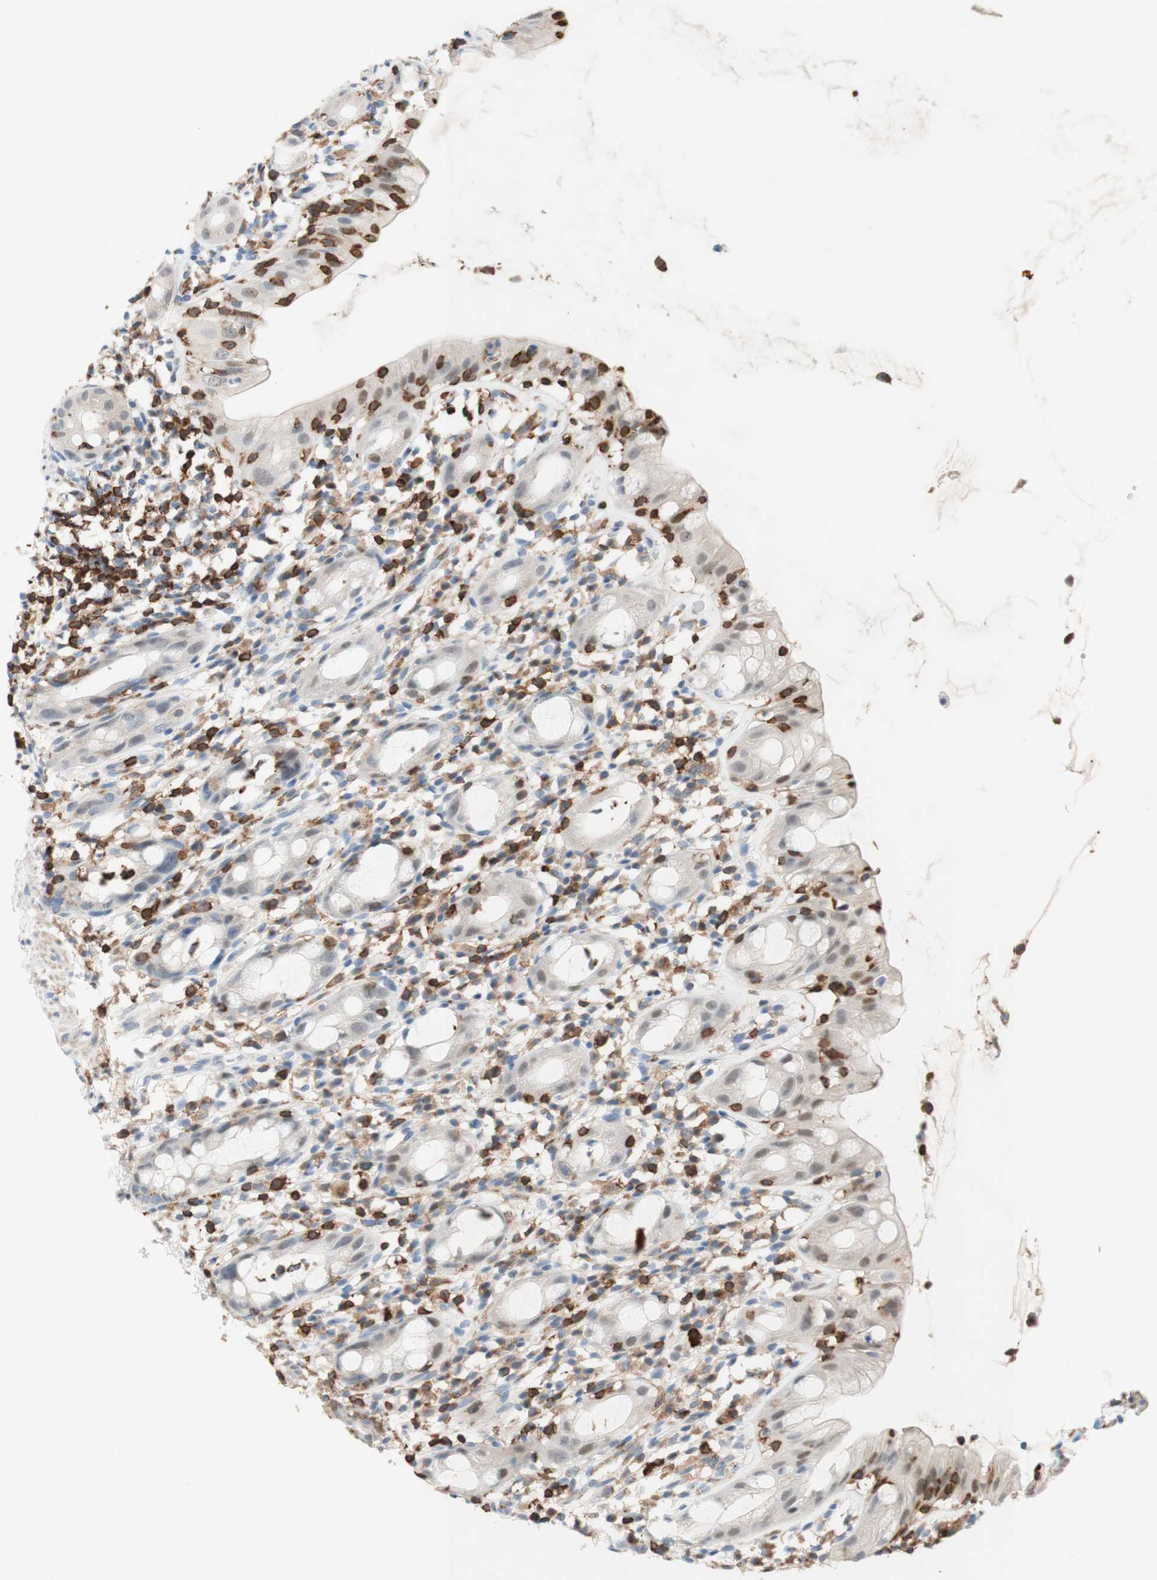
{"staining": {"intensity": "moderate", "quantity": "25%-75%", "location": "cytoplasmic/membranous,nuclear"}, "tissue": "rectum", "cell_type": "Glandular cells", "image_type": "normal", "snomed": [{"axis": "morphology", "description": "Normal tissue, NOS"}, {"axis": "topography", "description": "Rectum"}], "caption": "Approximately 25%-75% of glandular cells in normal human rectum reveal moderate cytoplasmic/membranous,nuclear protein positivity as visualized by brown immunohistochemical staining.", "gene": "SPINK6", "patient": {"sex": "male", "age": 44}}